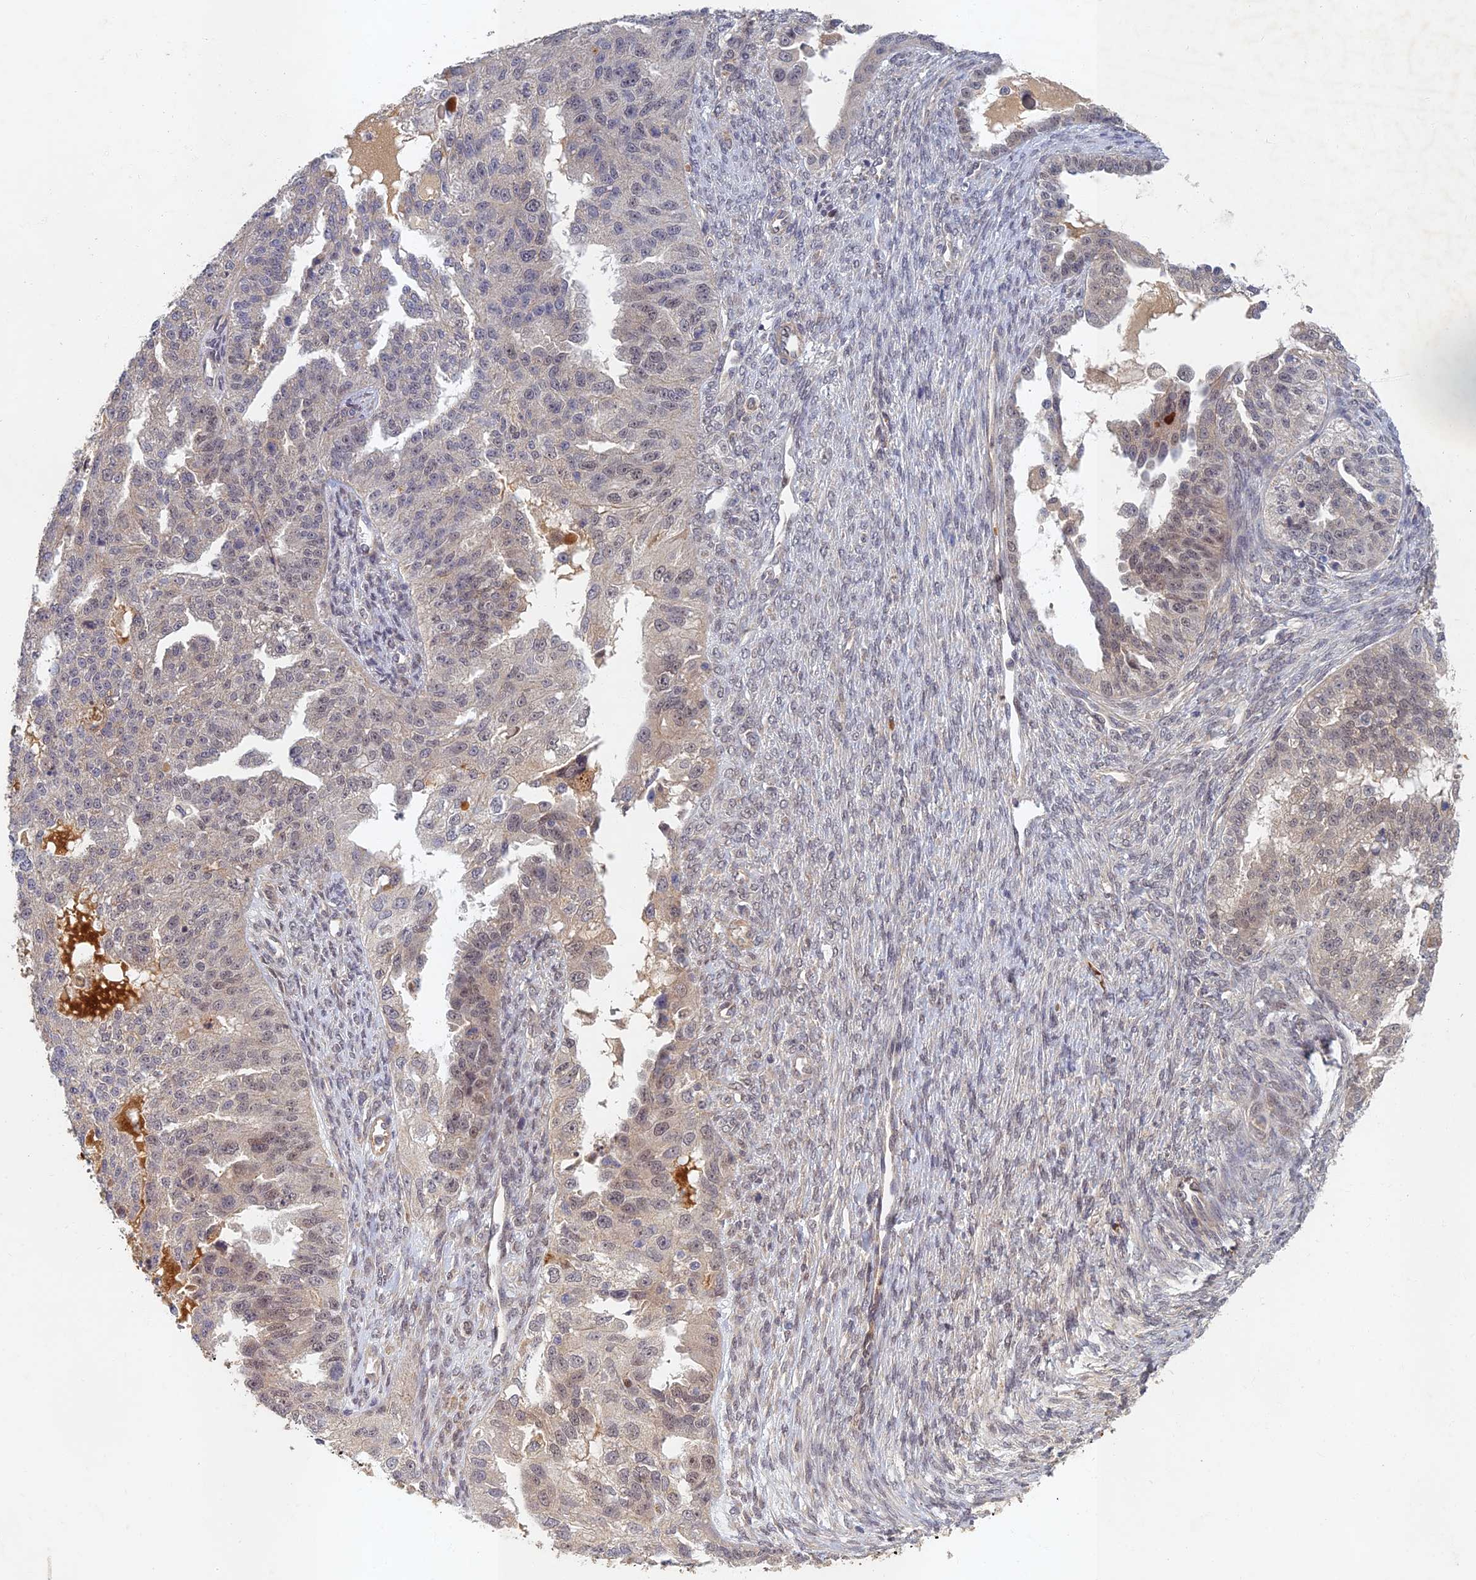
{"staining": {"intensity": "negative", "quantity": "none", "location": "none"}, "tissue": "ovarian cancer", "cell_type": "Tumor cells", "image_type": "cancer", "snomed": [{"axis": "morphology", "description": "Cystadenocarcinoma, serous, NOS"}, {"axis": "topography", "description": "Ovary"}], "caption": "Immunohistochemistry (IHC) histopathology image of neoplastic tissue: human ovarian cancer stained with DAB displays no significant protein expression in tumor cells.", "gene": "EARS2", "patient": {"sex": "female", "age": 58}}